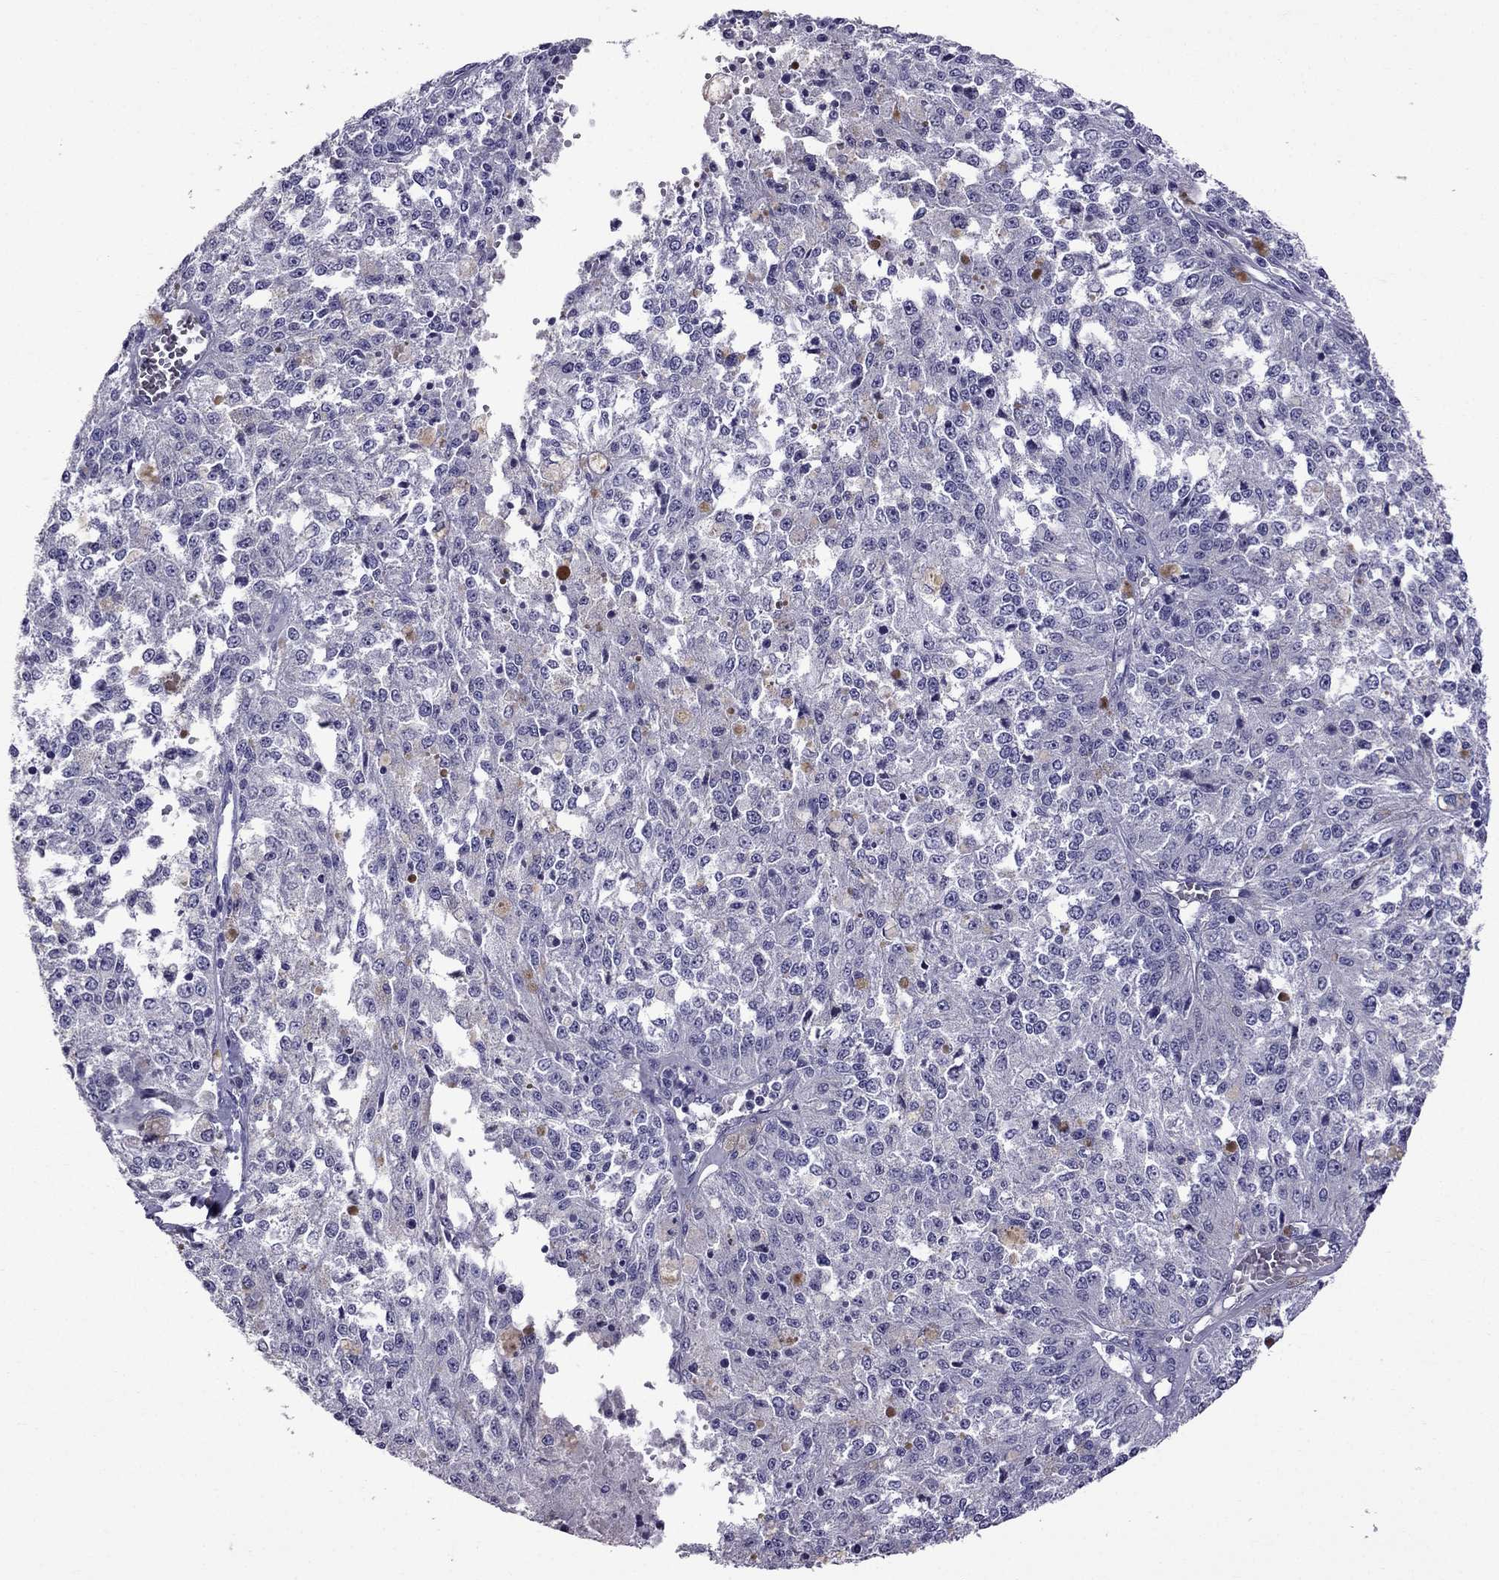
{"staining": {"intensity": "negative", "quantity": "none", "location": "none"}, "tissue": "melanoma", "cell_type": "Tumor cells", "image_type": "cancer", "snomed": [{"axis": "morphology", "description": "Malignant melanoma, Metastatic site"}, {"axis": "topography", "description": "Lymph node"}], "caption": "Histopathology image shows no significant protein positivity in tumor cells of malignant melanoma (metastatic site).", "gene": "OXCT2", "patient": {"sex": "female", "age": 64}}